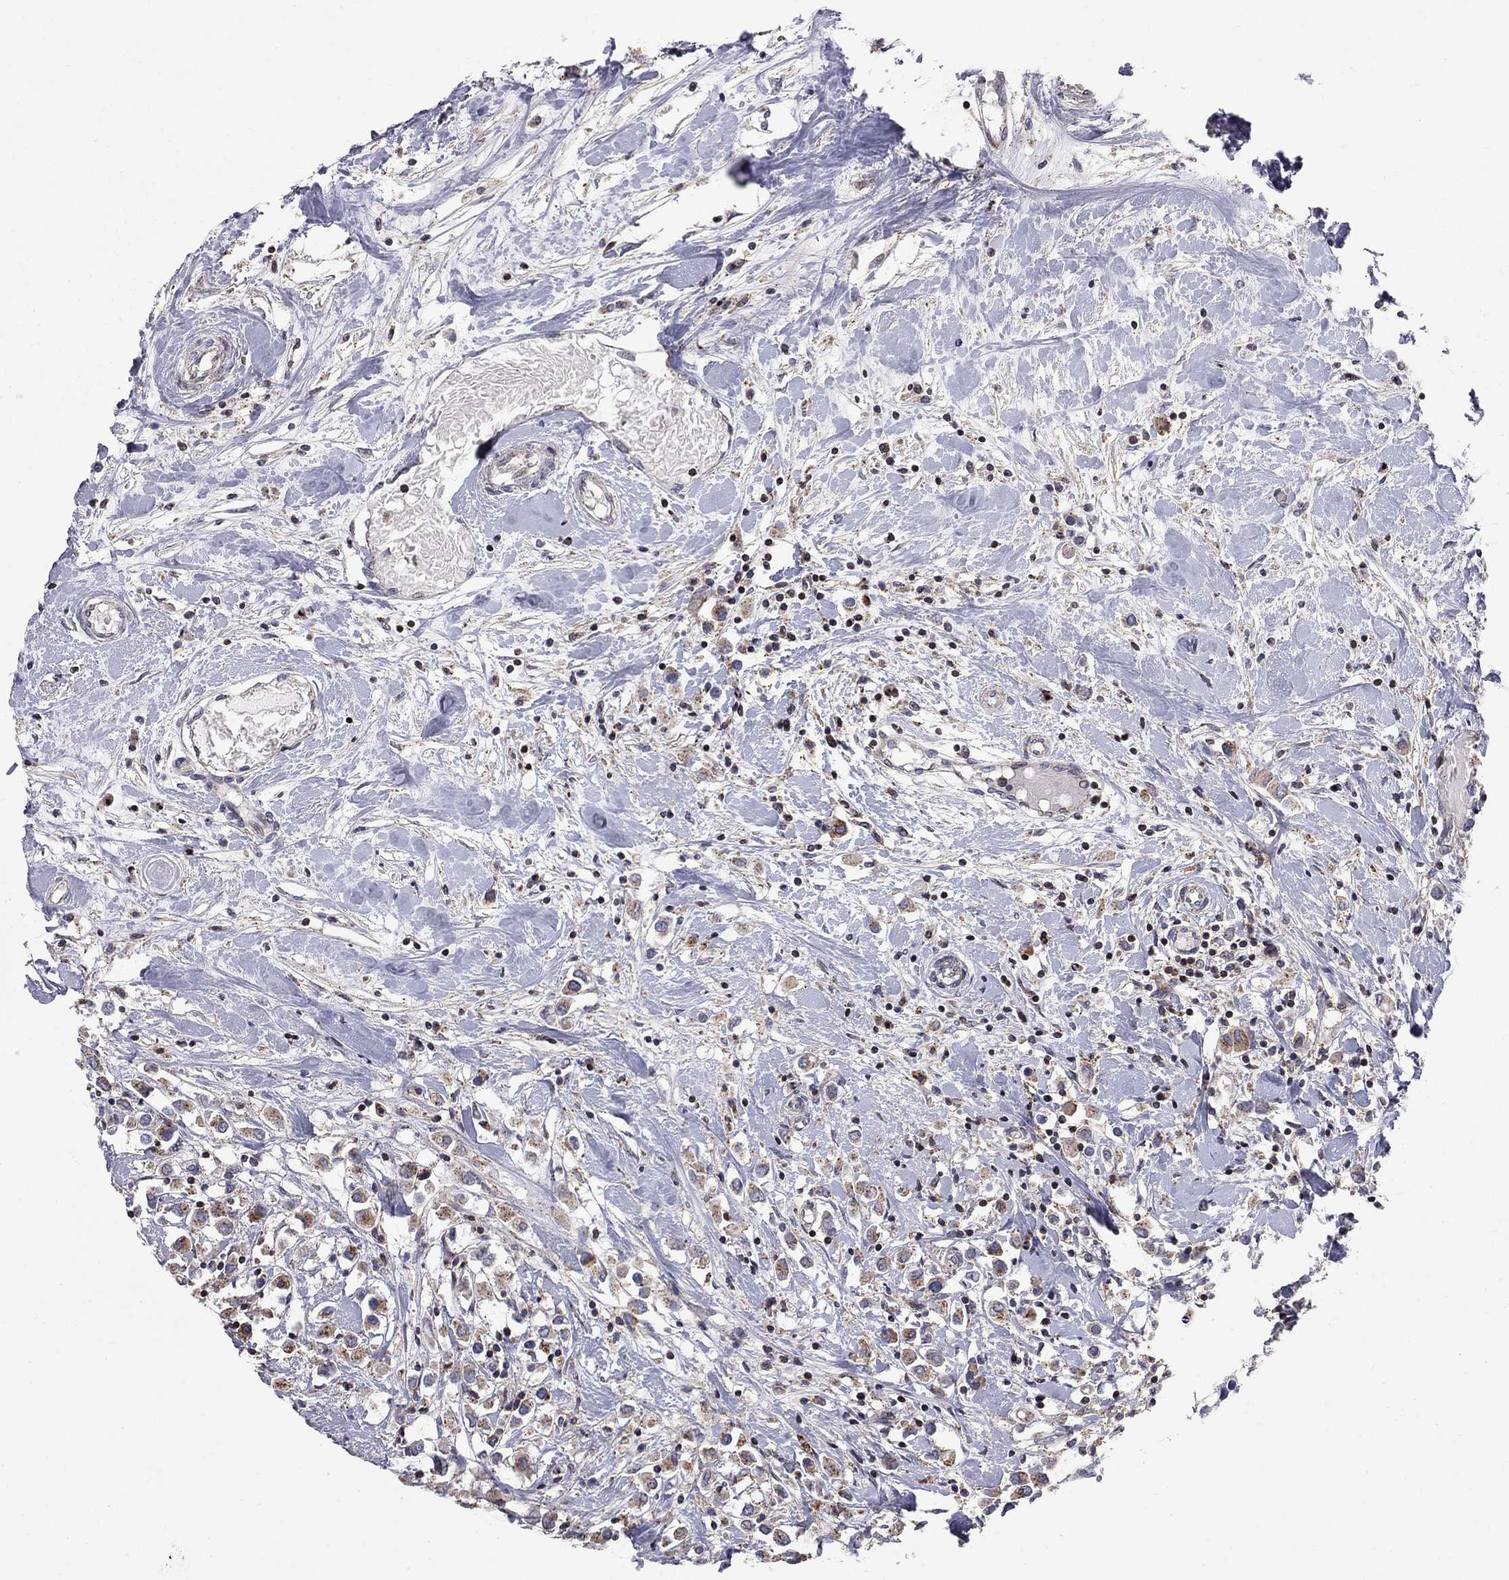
{"staining": {"intensity": "strong", "quantity": "25%-75%", "location": "cytoplasmic/membranous"}, "tissue": "breast cancer", "cell_type": "Tumor cells", "image_type": "cancer", "snomed": [{"axis": "morphology", "description": "Duct carcinoma"}, {"axis": "topography", "description": "Breast"}], "caption": "Protein analysis of breast cancer (infiltrating ductal carcinoma) tissue shows strong cytoplasmic/membranous positivity in about 25%-75% of tumor cells.", "gene": "ERN2", "patient": {"sex": "female", "age": 61}}